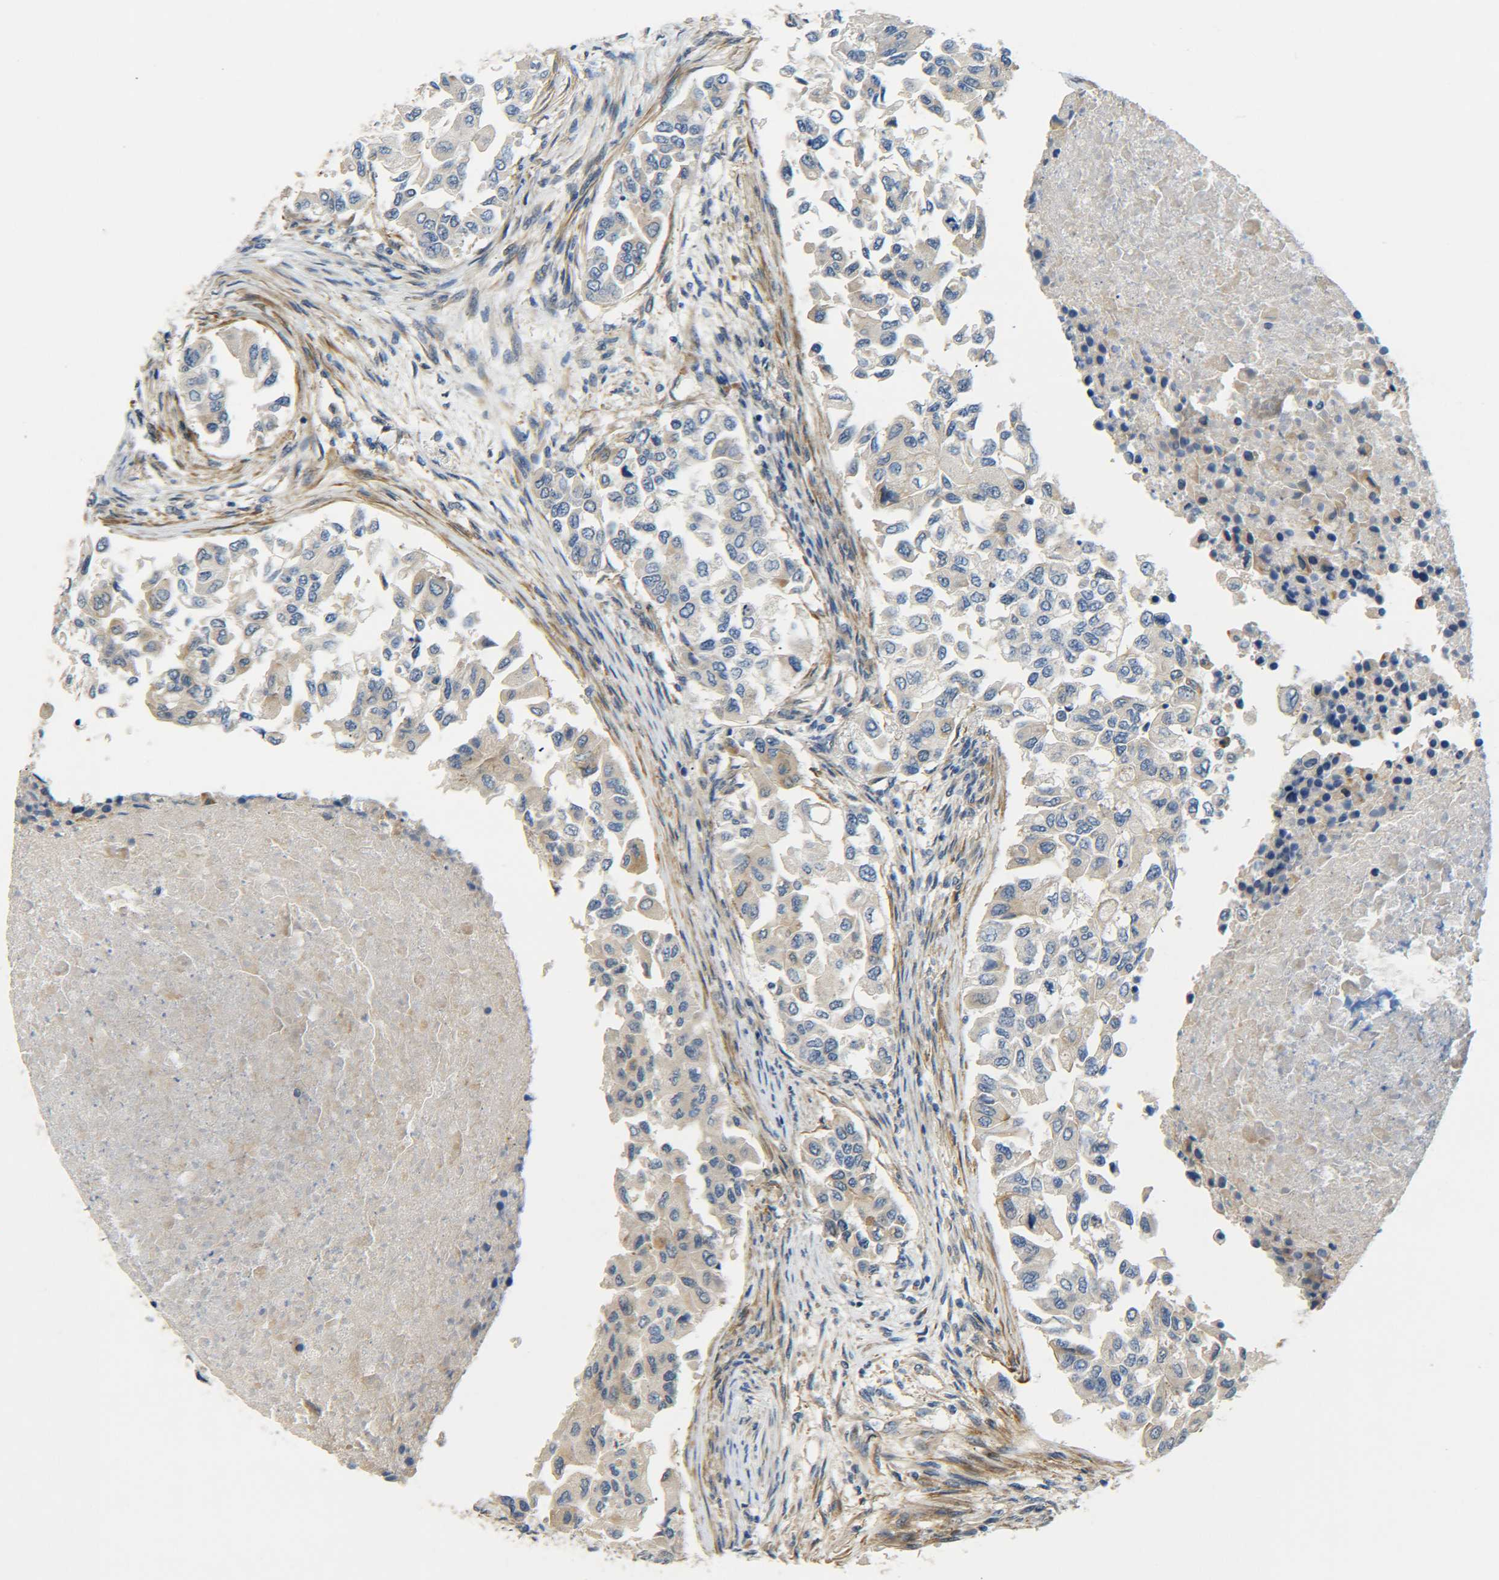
{"staining": {"intensity": "weak", "quantity": "25%-75%", "location": "cytoplasmic/membranous"}, "tissue": "breast cancer", "cell_type": "Tumor cells", "image_type": "cancer", "snomed": [{"axis": "morphology", "description": "Normal tissue, NOS"}, {"axis": "morphology", "description": "Duct carcinoma"}, {"axis": "topography", "description": "Breast"}], "caption": "The image reveals immunohistochemical staining of breast cancer. There is weak cytoplasmic/membranous staining is appreciated in approximately 25%-75% of tumor cells. (Stains: DAB (3,3'-diaminobenzidine) in brown, nuclei in blue, Microscopy: brightfield microscopy at high magnification).", "gene": "MEIS1", "patient": {"sex": "female", "age": 49}}